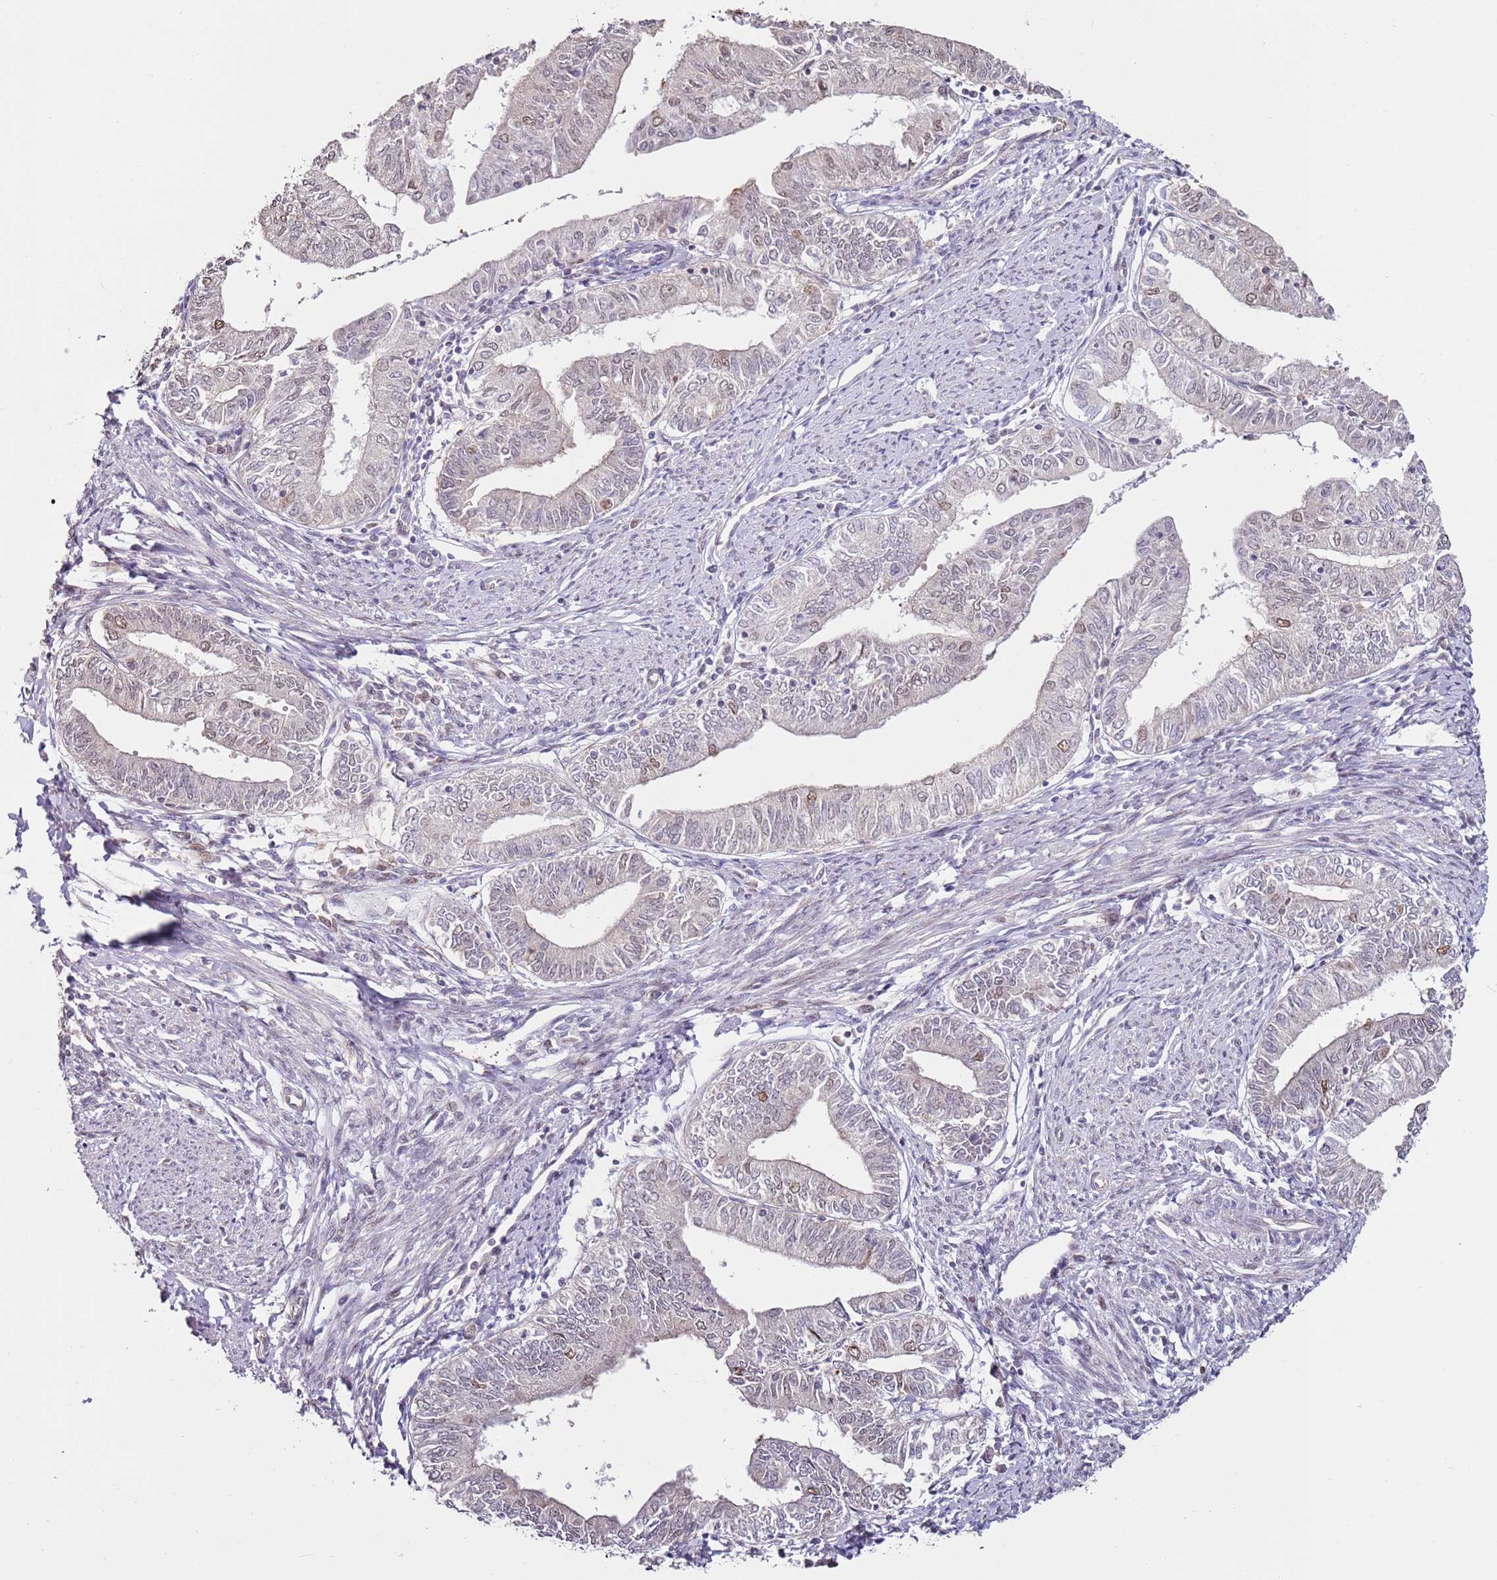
{"staining": {"intensity": "weak", "quantity": "<25%", "location": "nuclear"}, "tissue": "endometrial cancer", "cell_type": "Tumor cells", "image_type": "cancer", "snomed": [{"axis": "morphology", "description": "Adenocarcinoma, NOS"}, {"axis": "topography", "description": "Endometrium"}], "caption": "Micrograph shows no significant protein positivity in tumor cells of endometrial cancer.", "gene": "PSMD4", "patient": {"sex": "female", "age": 66}}